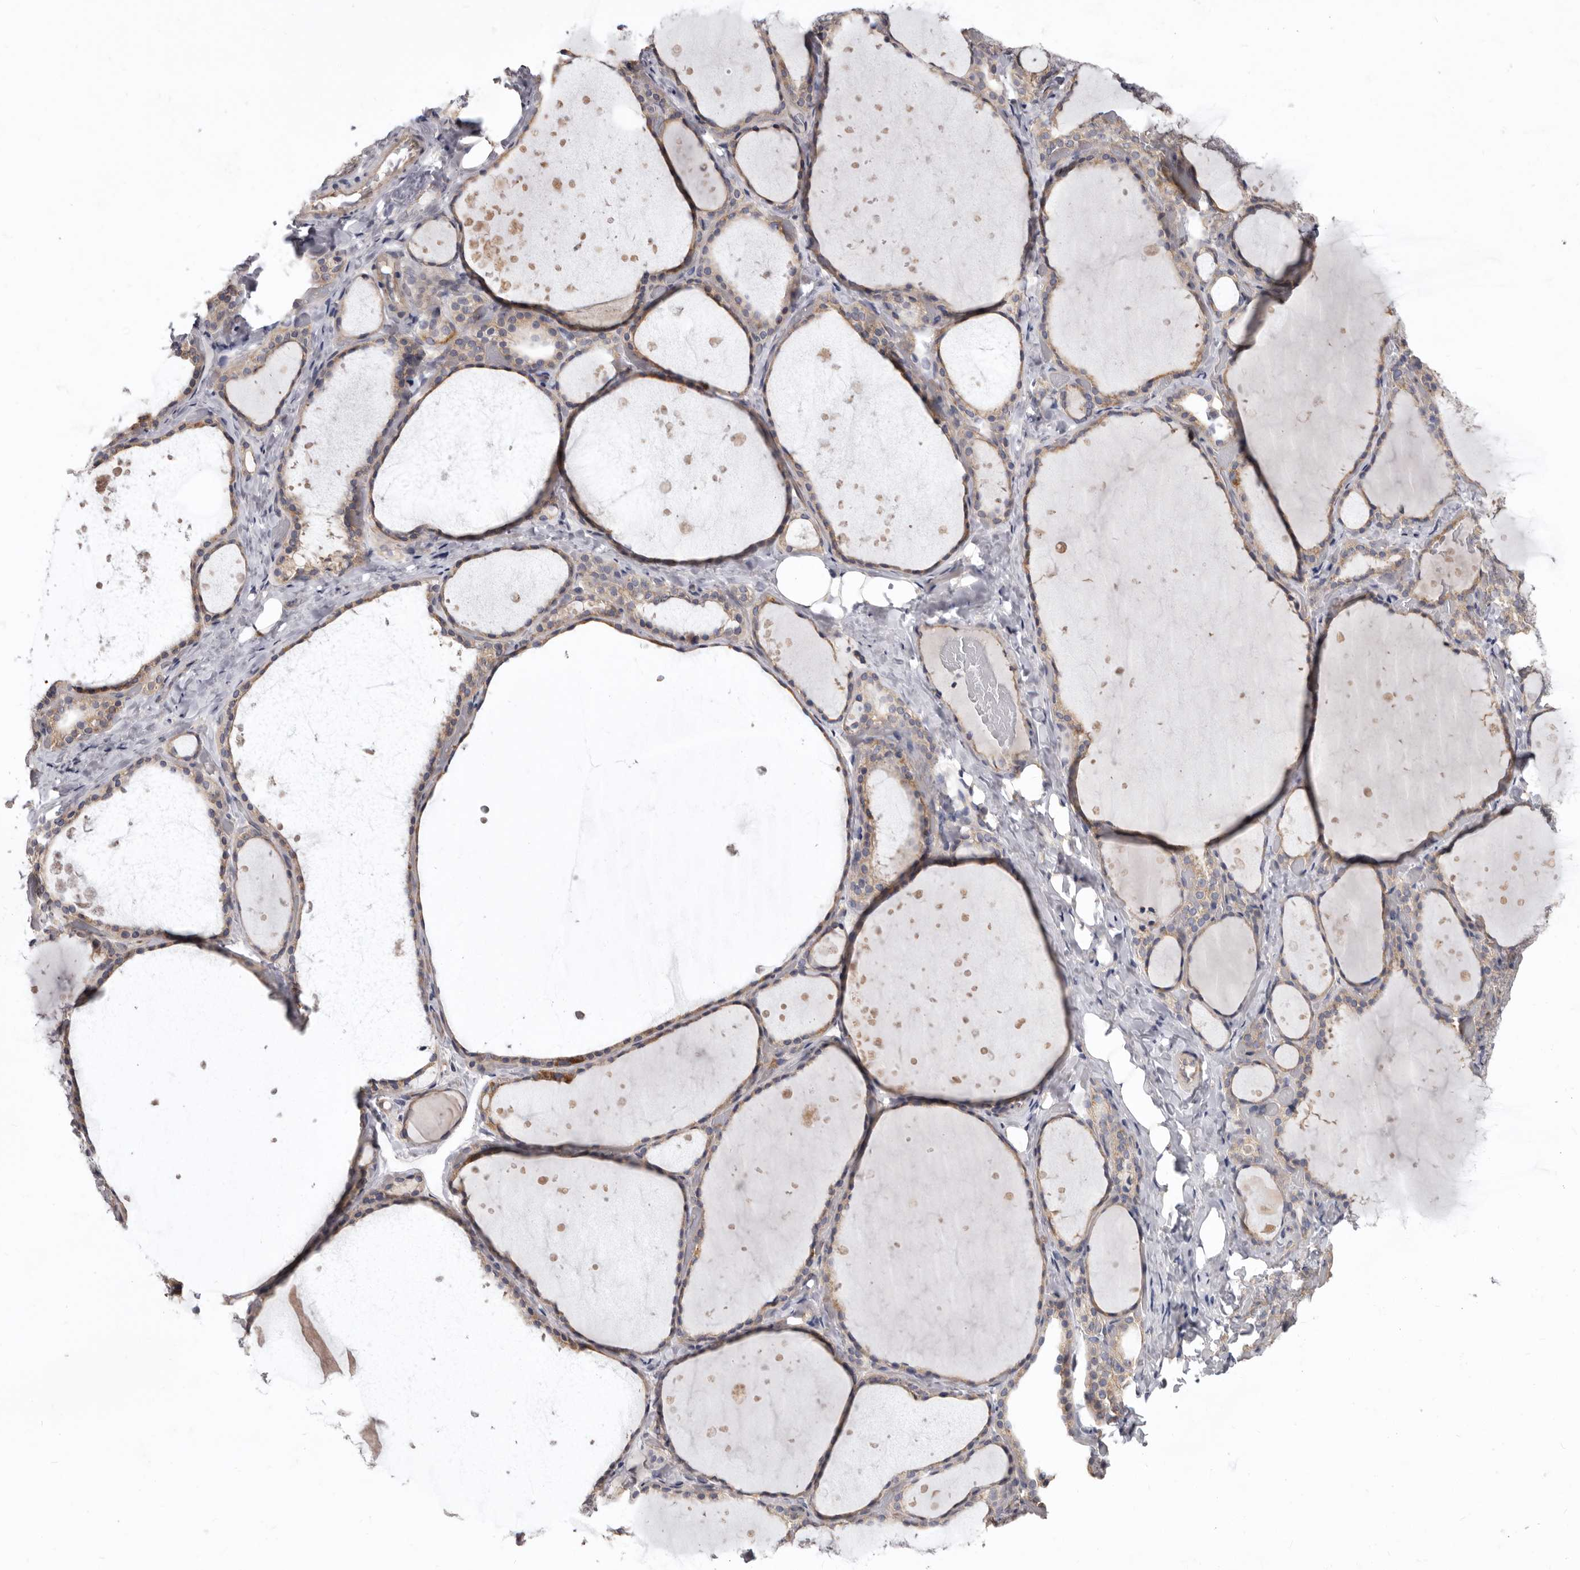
{"staining": {"intensity": "weak", "quantity": ">75%", "location": "cytoplasmic/membranous"}, "tissue": "thyroid gland", "cell_type": "Glandular cells", "image_type": "normal", "snomed": [{"axis": "morphology", "description": "Normal tissue, NOS"}, {"axis": "topography", "description": "Thyroid gland"}], "caption": "Protein expression analysis of benign human thyroid gland reveals weak cytoplasmic/membranous positivity in approximately >75% of glandular cells. Immunohistochemistry (ihc) stains the protein of interest in brown and the nuclei are stained blue.", "gene": "FMO2", "patient": {"sex": "female", "age": 44}}